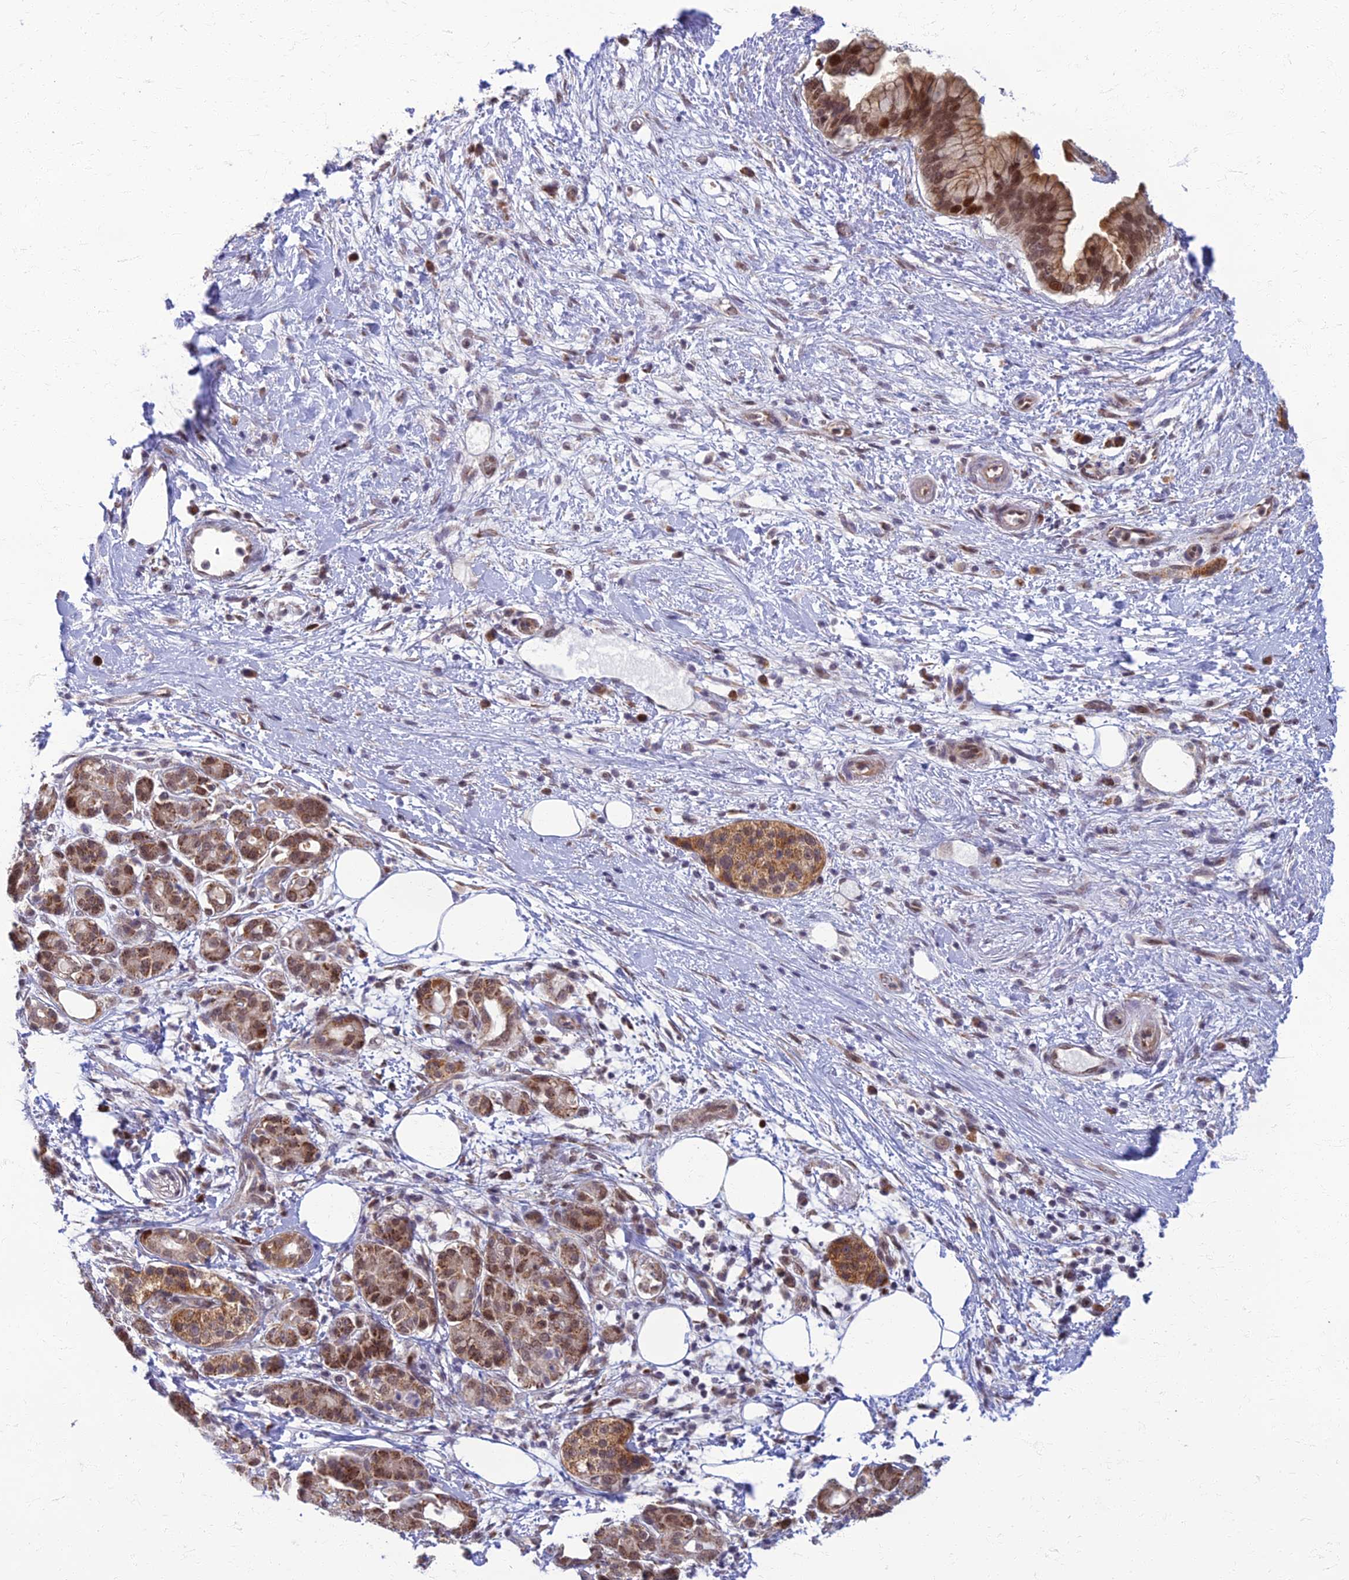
{"staining": {"intensity": "moderate", "quantity": ">75%", "location": "nuclear"}, "tissue": "pancreatic cancer", "cell_type": "Tumor cells", "image_type": "cancer", "snomed": [{"axis": "morphology", "description": "Adenocarcinoma, NOS"}, {"axis": "topography", "description": "Pancreas"}], "caption": "Pancreatic cancer (adenocarcinoma) tissue shows moderate nuclear staining in approximately >75% of tumor cells", "gene": "EARS2", "patient": {"sex": "female", "age": 73}}